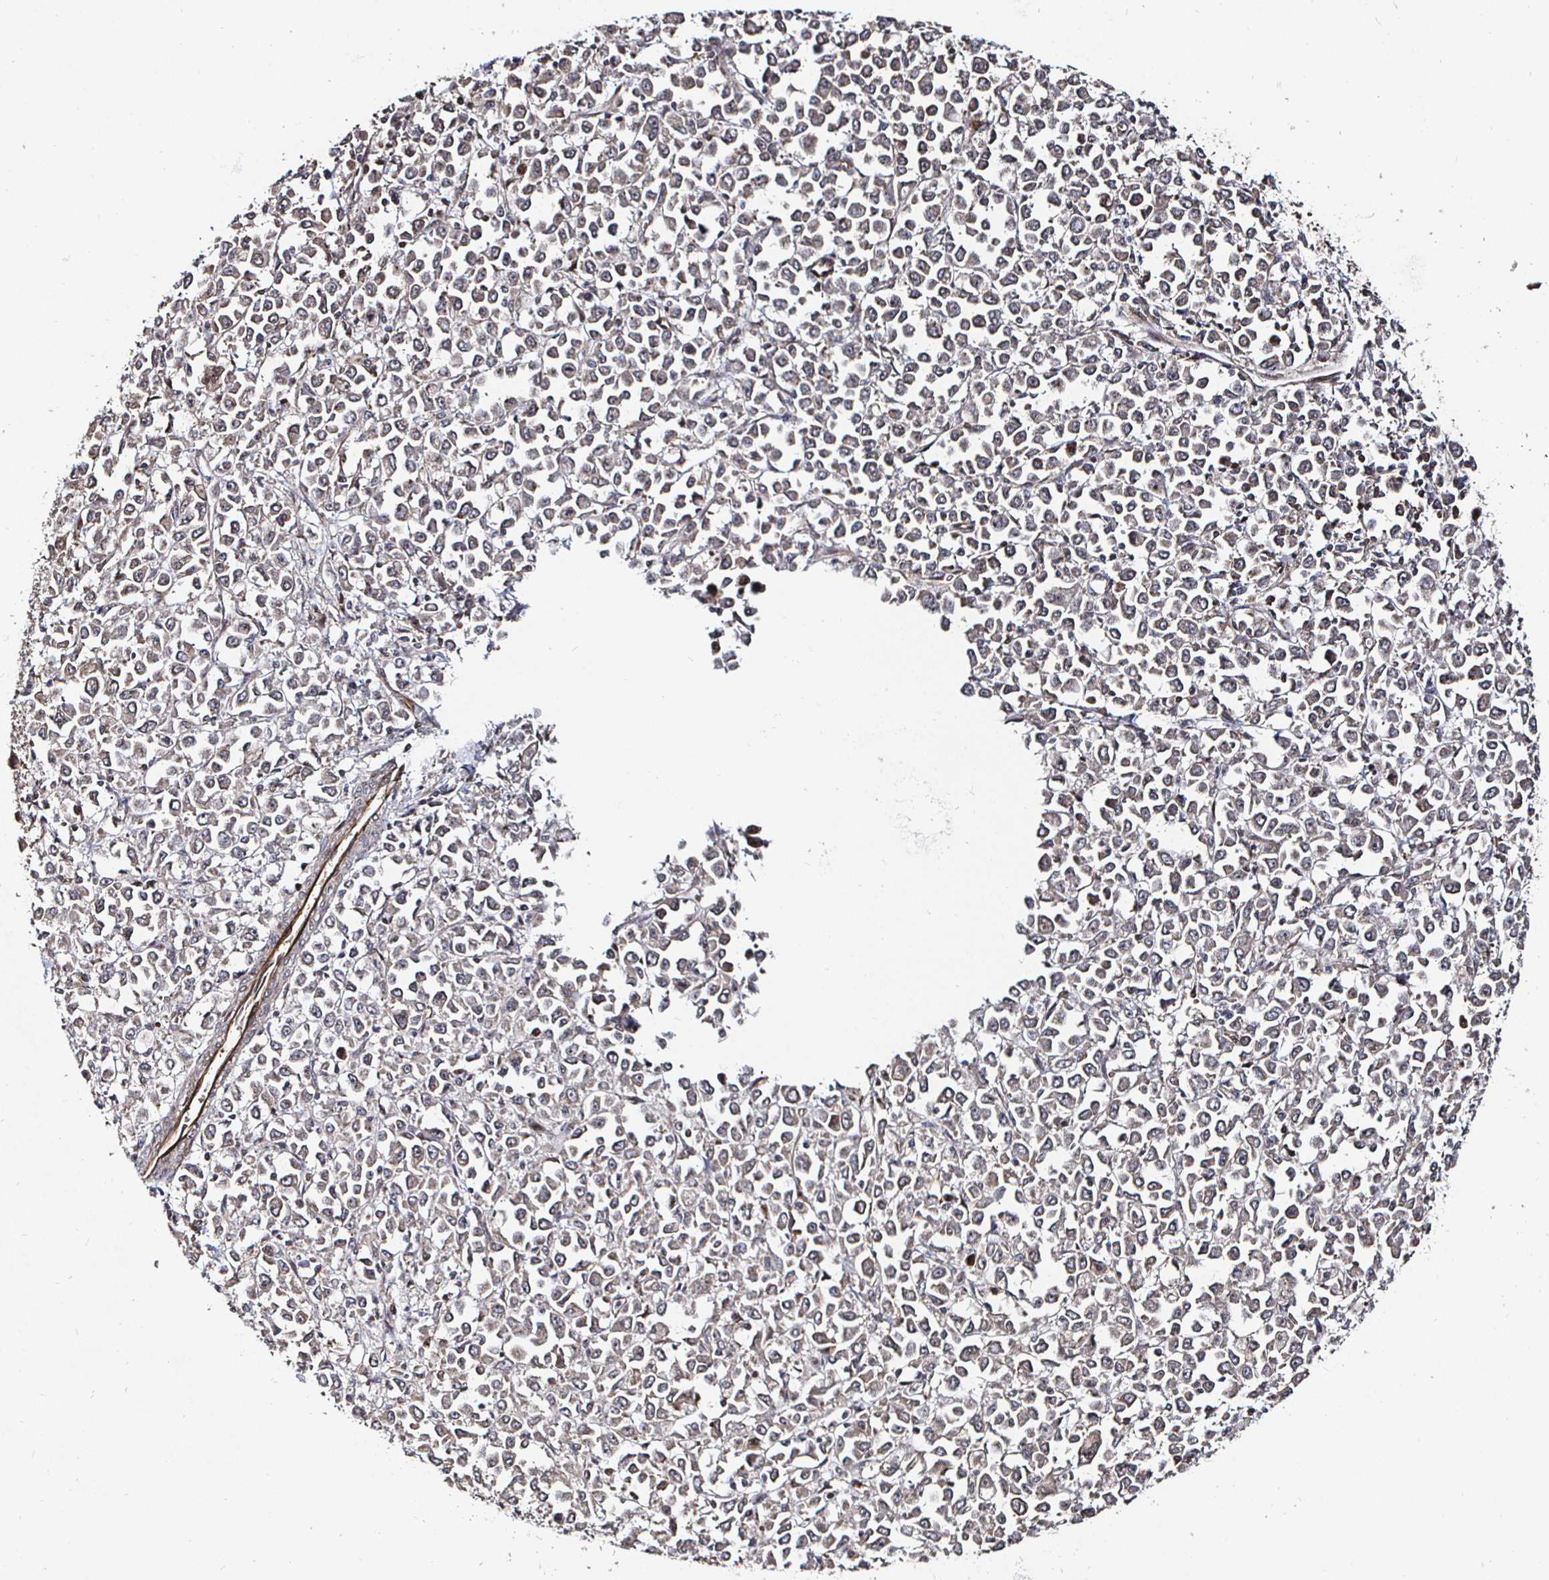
{"staining": {"intensity": "weak", "quantity": "<25%", "location": "cytoplasmic/membranous"}, "tissue": "stomach cancer", "cell_type": "Tumor cells", "image_type": "cancer", "snomed": [{"axis": "morphology", "description": "Adenocarcinoma, NOS"}, {"axis": "topography", "description": "Stomach, upper"}], "caption": "Immunohistochemistry (IHC) photomicrograph of adenocarcinoma (stomach) stained for a protein (brown), which reveals no staining in tumor cells.", "gene": "TBKBP1", "patient": {"sex": "male", "age": 70}}